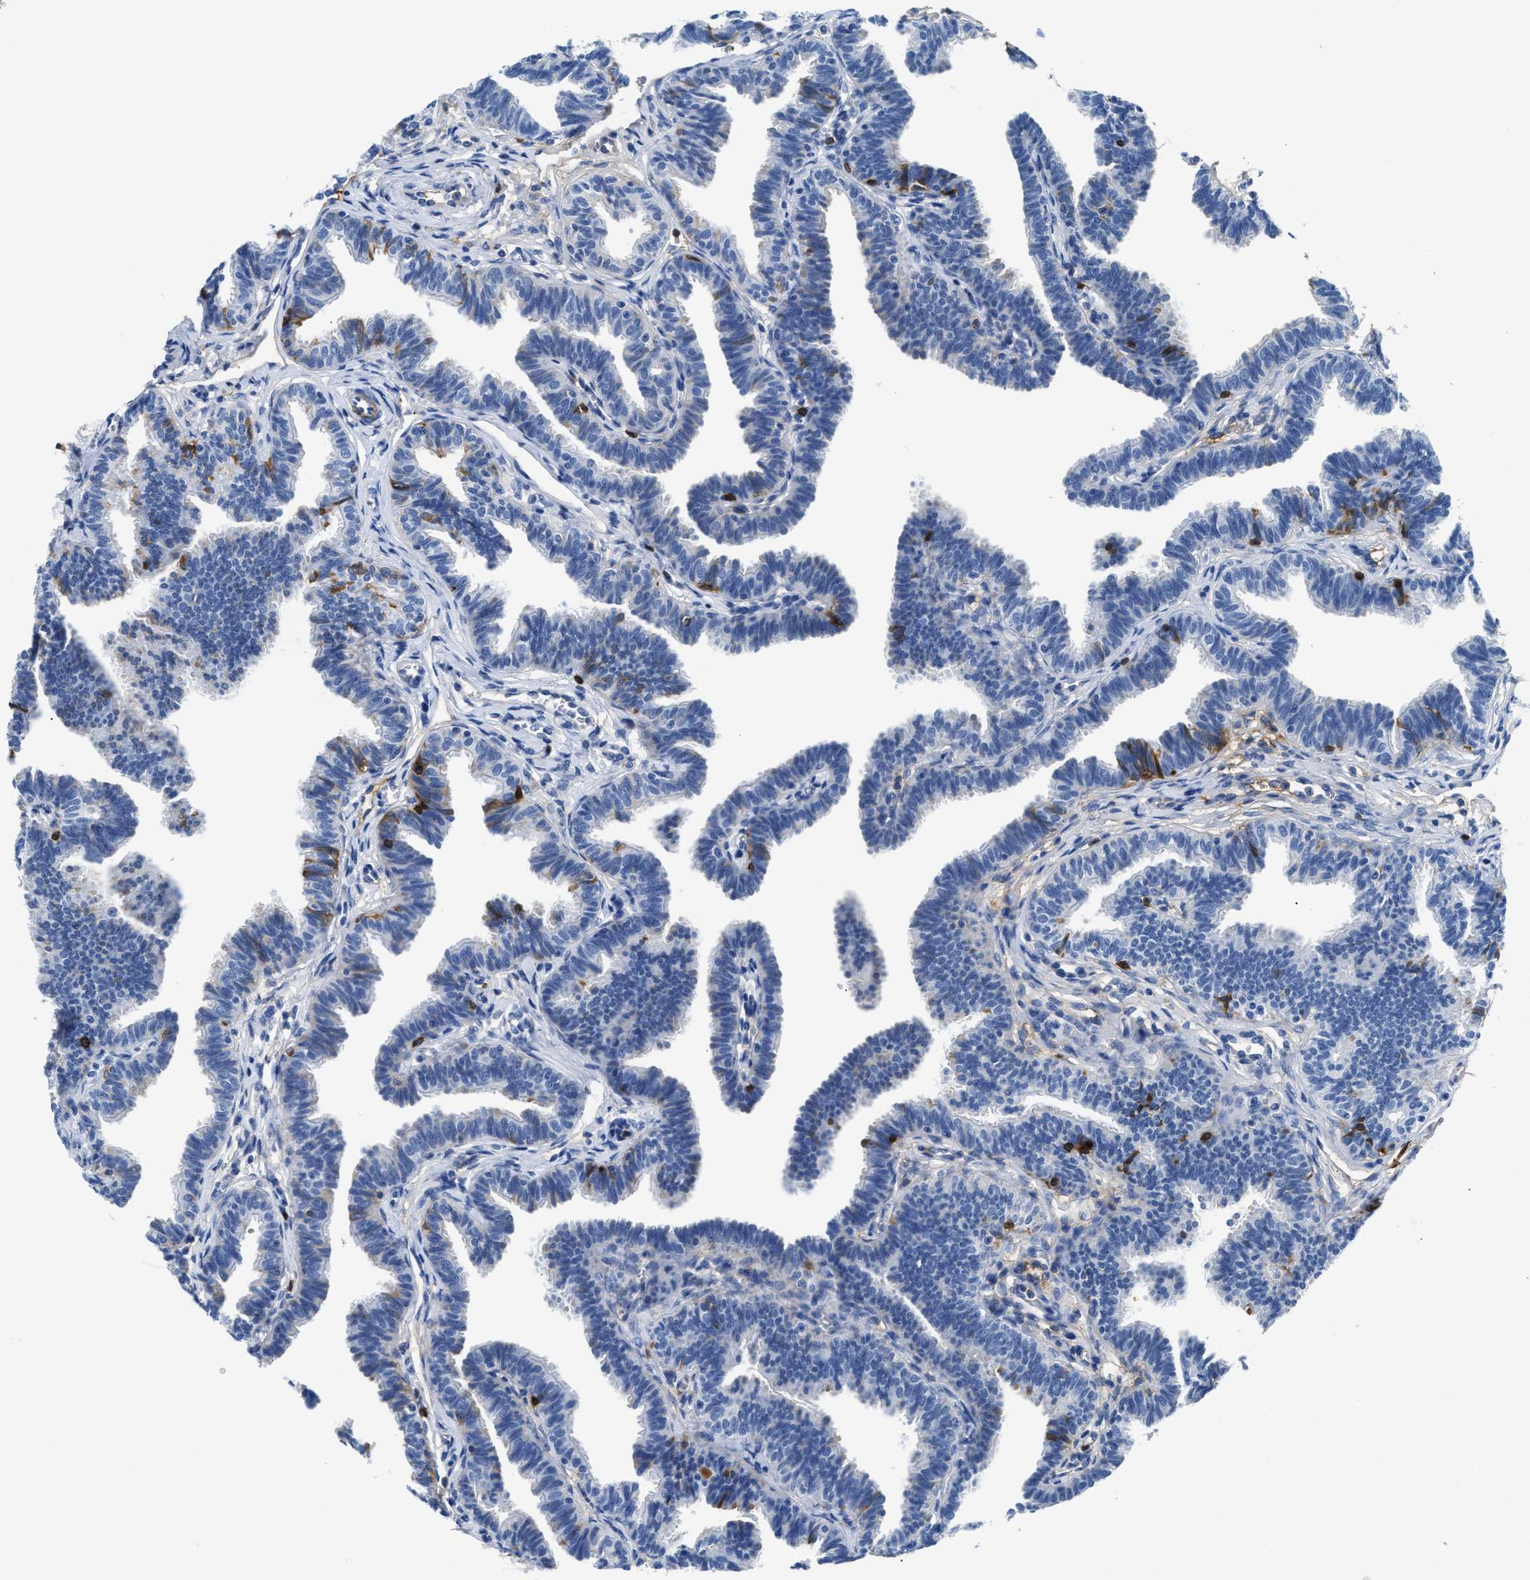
{"staining": {"intensity": "moderate", "quantity": "<25%", "location": "cytoplasmic/membranous"}, "tissue": "fallopian tube", "cell_type": "Glandular cells", "image_type": "normal", "snomed": [{"axis": "morphology", "description": "Normal tissue, NOS"}, {"axis": "topography", "description": "Fallopian tube"}, {"axis": "topography", "description": "Ovary"}], "caption": "This image exhibits immunohistochemistry (IHC) staining of normal fallopian tube, with low moderate cytoplasmic/membranous staining in approximately <25% of glandular cells.", "gene": "GC", "patient": {"sex": "female", "age": 23}}